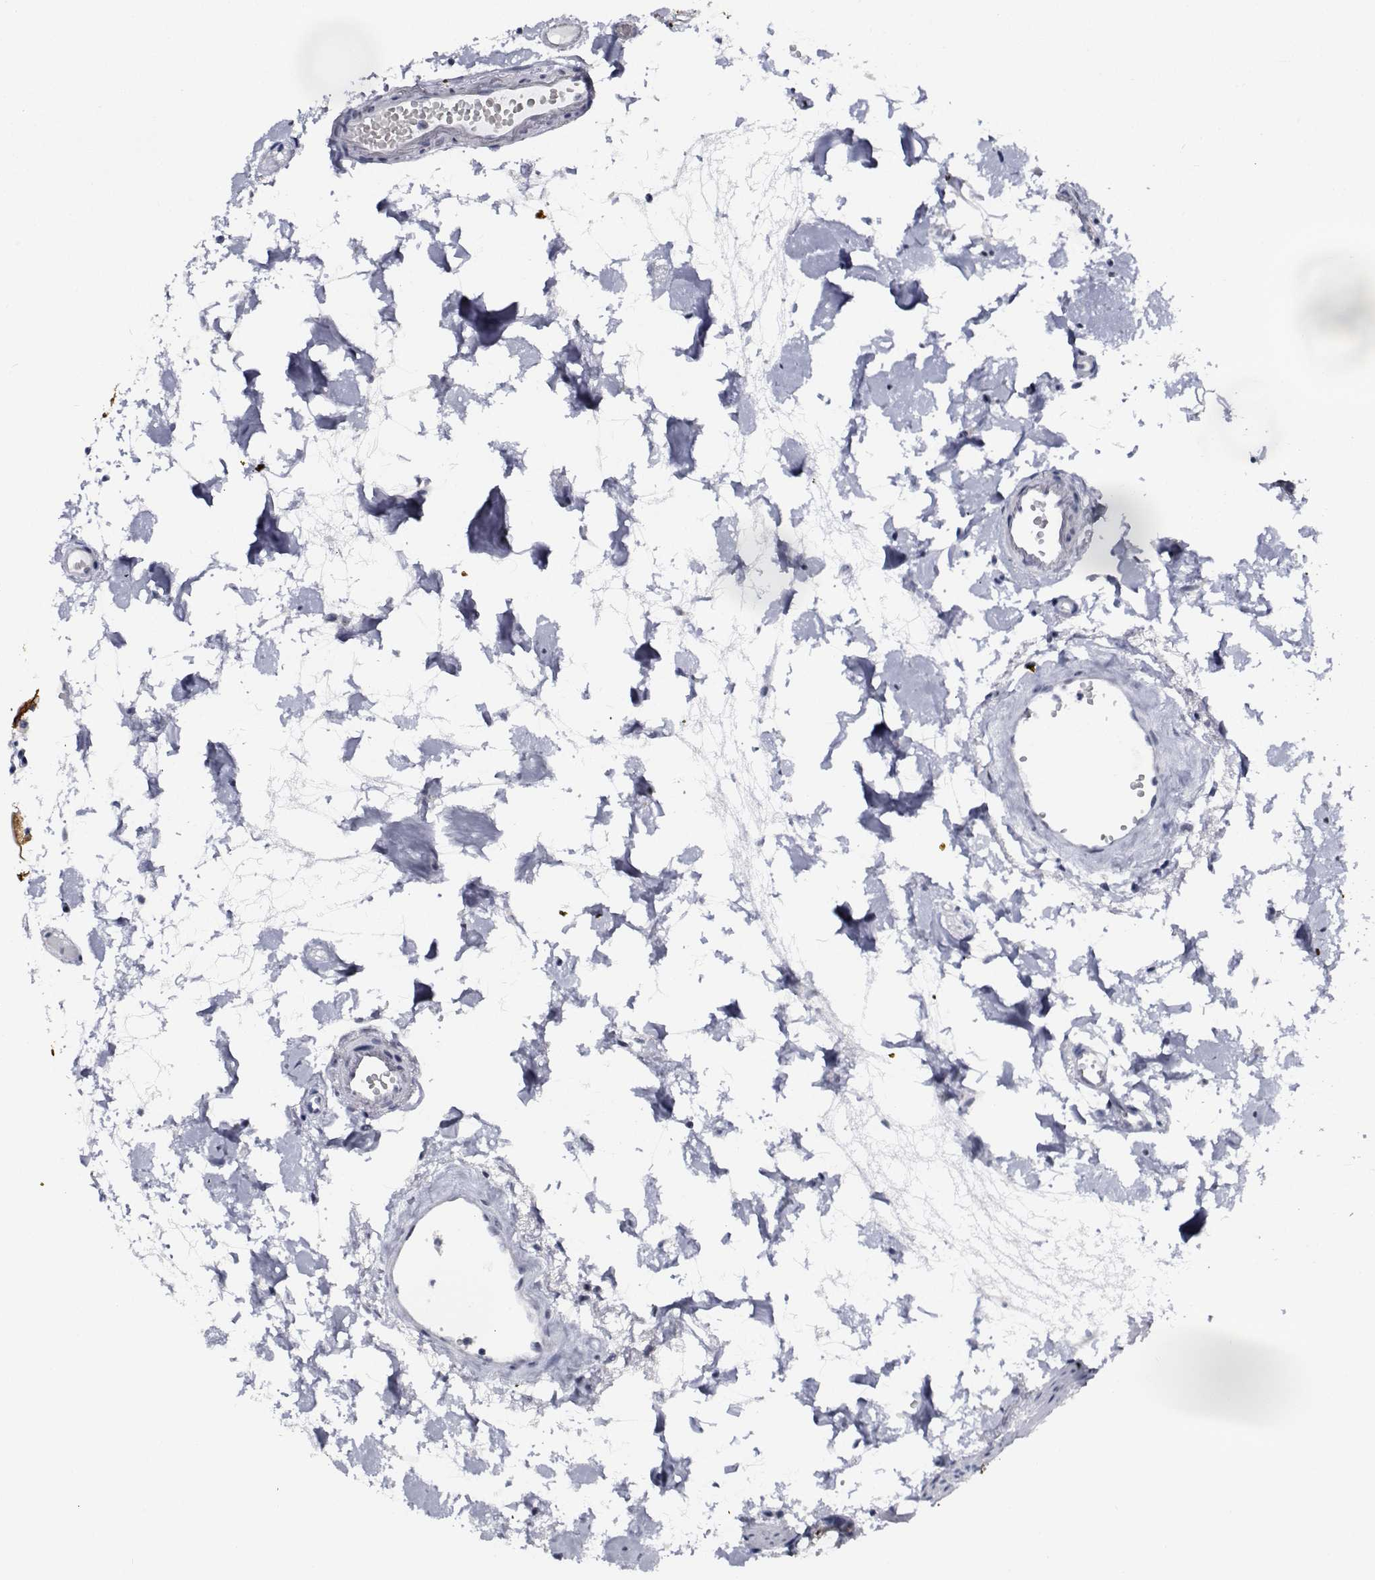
{"staining": {"intensity": "negative", "quantity": "none", "location": "none"}, "tissue": "colon", "cell_type": "Endothelial cells", "image_type": "normal", "snomed": [{"axis": "morphology", "description": "Normal tissue, NOS"}, {"axis": "topography", "description": "Colon"}], "caption": "This is an immunohistochemistry (IHC) micrograph of normal human colon. There is no expression in endothelial cells.", "gene": "NVL", "patient": {"sex": "female", "age": 84}}